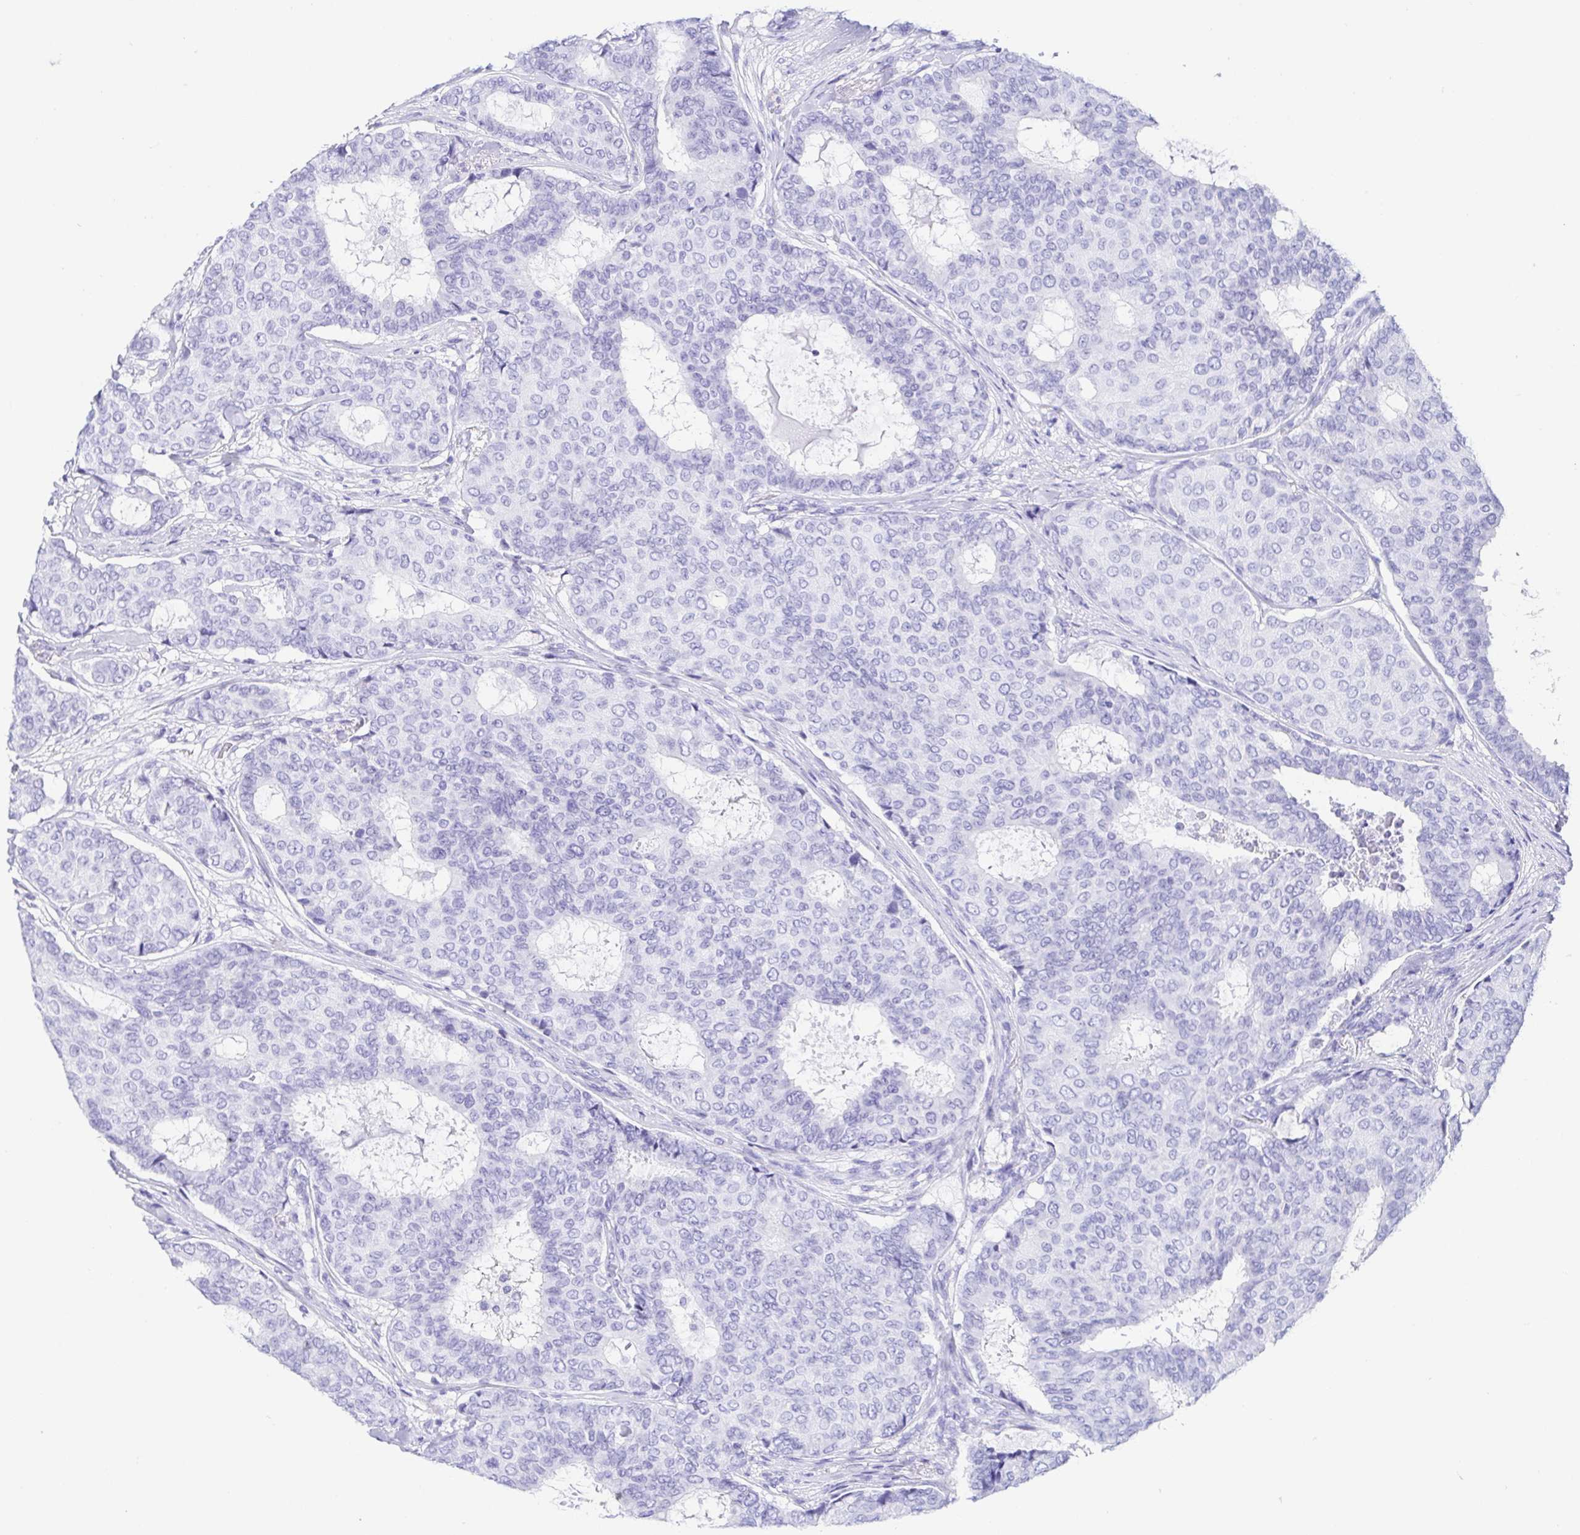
{"staining": {"intensity": "negative", "quantity": "none", "location": "none"}, "tissue": "breast cancer", "cell_type": "Tumor cells", "image_type": "cancer", "snomed": [{"axis": "morphology", "description": "Duct carcinoma"}, {"axis": "topography", "description": "Breast"}], "caption": "Human breast cancer (intraductal carcinoma) stained for a protein using IHC reveals no positivity in tumor cells.", "gene": "GKN1", "patient": {"sex": "female", "age": 75}}